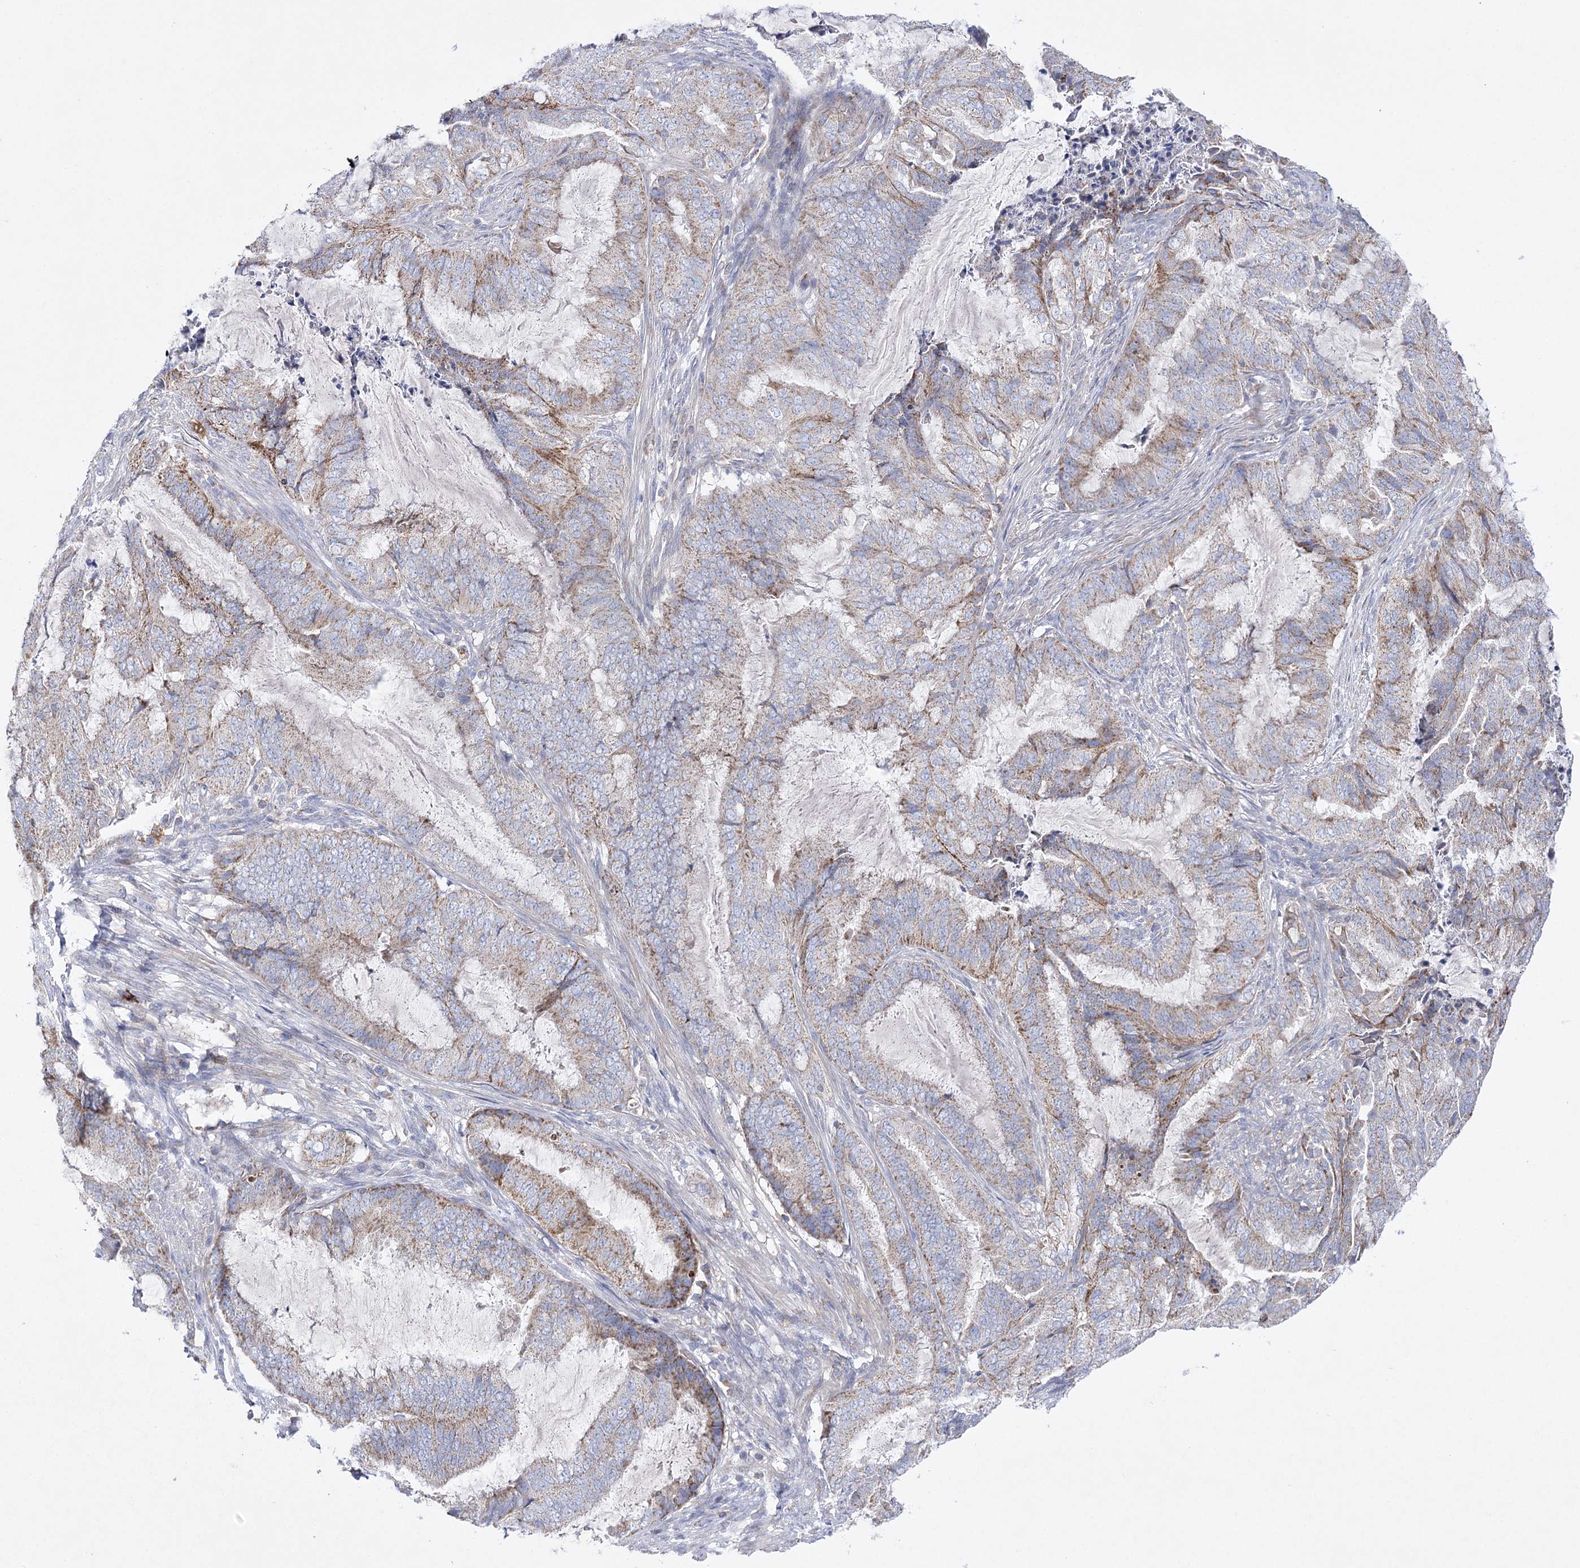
{"staining": {"intensity": "weak", "quantity": "25%-75%", "location": "cytoplasmic/membranous"}, "tissue": "endometrial cancer", "cell_type": "Tumor cells", "image_type": "cancer", "snomed": [{"axis": "morphology", "description": "Adenocarcinoma, NOS"}, {"axis": "topography", "description": "Endometrium"}], "caption": "Human endometrial cancer (adenocarcinoma) stained with a protein marker shows weak staining in tumor cells.", "gene": "COX15", "patient": {"sex": "female", "age": 51}}